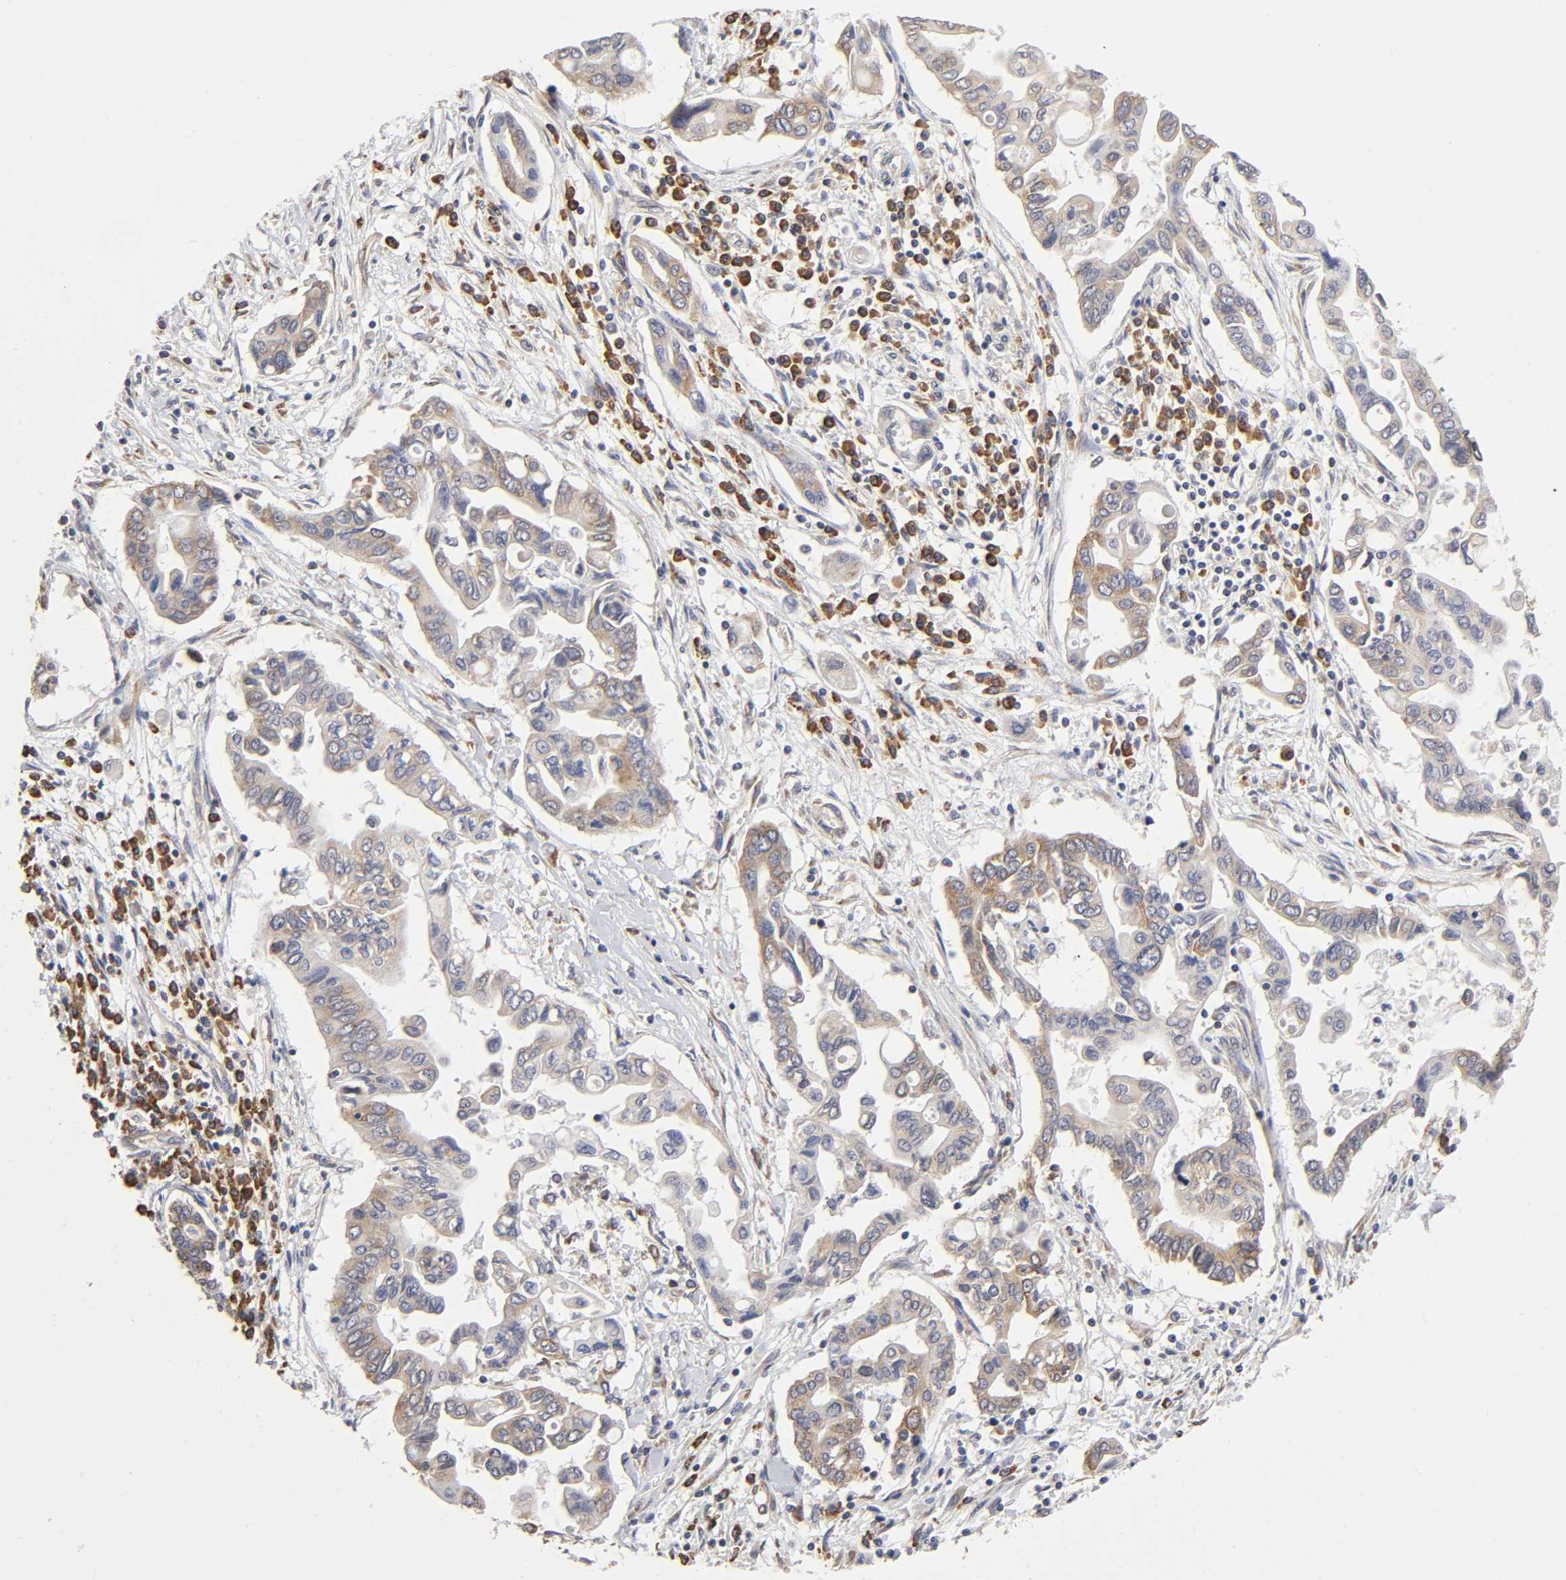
{"staining": {"intensity": "moderate", "quantity": ">75%", "location": "cytoplasmic/membranous"}, "tissue": "pancreatic cancer", "cell_type": "Tumor cells", "image_type": "cancer", "snomed": [{"axis": "morphology", "description": "Adenocarcinoma, NOS"}, {"axis": "topography", "description": "Pancreas"}], "caption": "Pancreatic cancer stained with immunohistochemistry (IHC) reveals moderate cytoplasmic/membranous expression in about >75% of tumor cells.", "gene": "RPL14", "patient": {"sex": "female", "age": 57}}